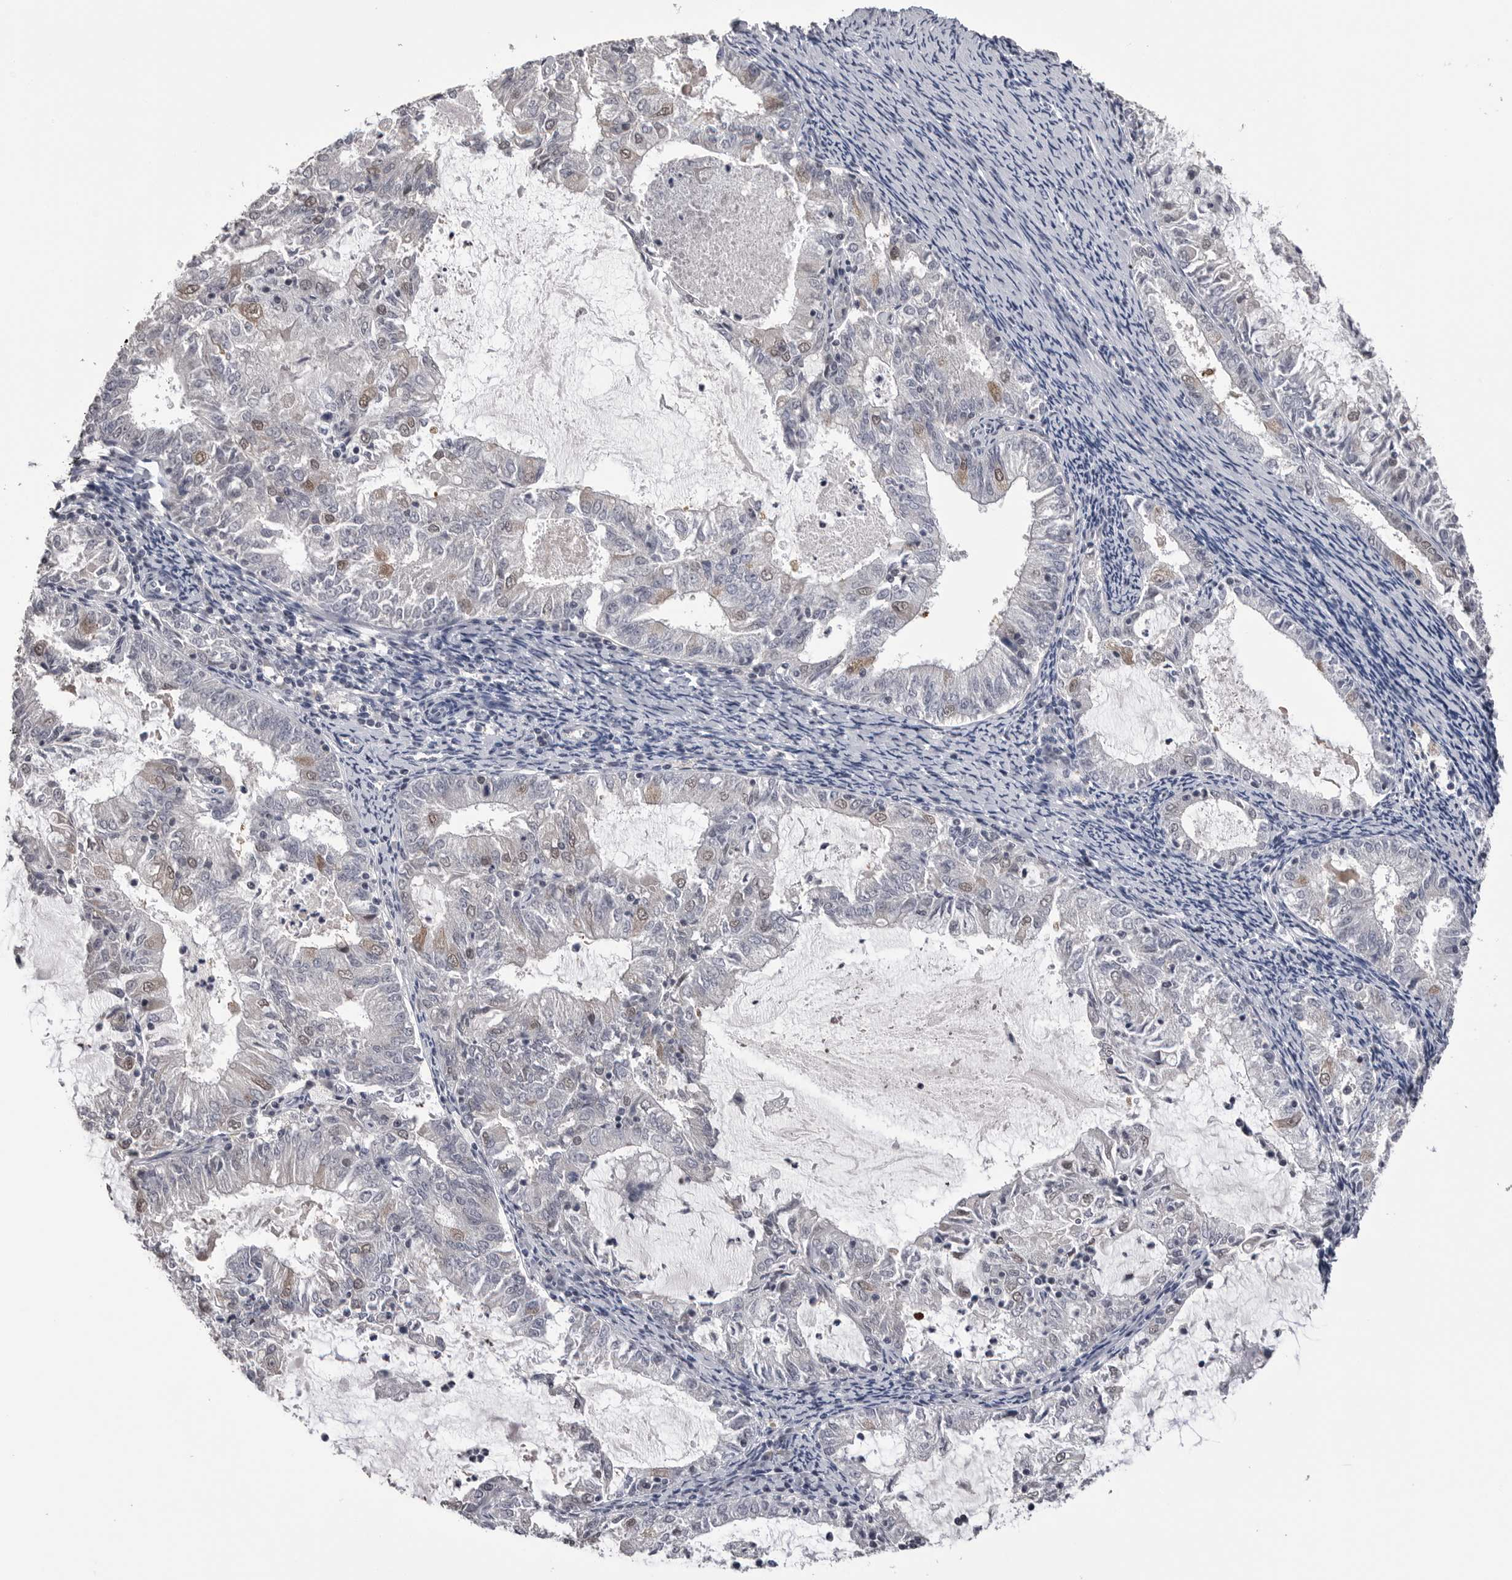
{"staining": {"intensity": "weak", "quantity": "<25%", "location": "cytoplasmic/membranous,nuclear"}, "tissue": "endometrial cancer", "cell_type": "Tumor cells", "image_type": "cancer", "snomed": [{"axis": "morphology", "description": "Adenocarcinoma, NOS"}, {"axis": "topography", "description": "Endometrium"}], "caption": "Adenocarcinoma (endometrial) stained for a protein using IHC reveals no positivity tumor cells.", "gene": "DLG2", "patient": {"sex": "female", "age": 57}}